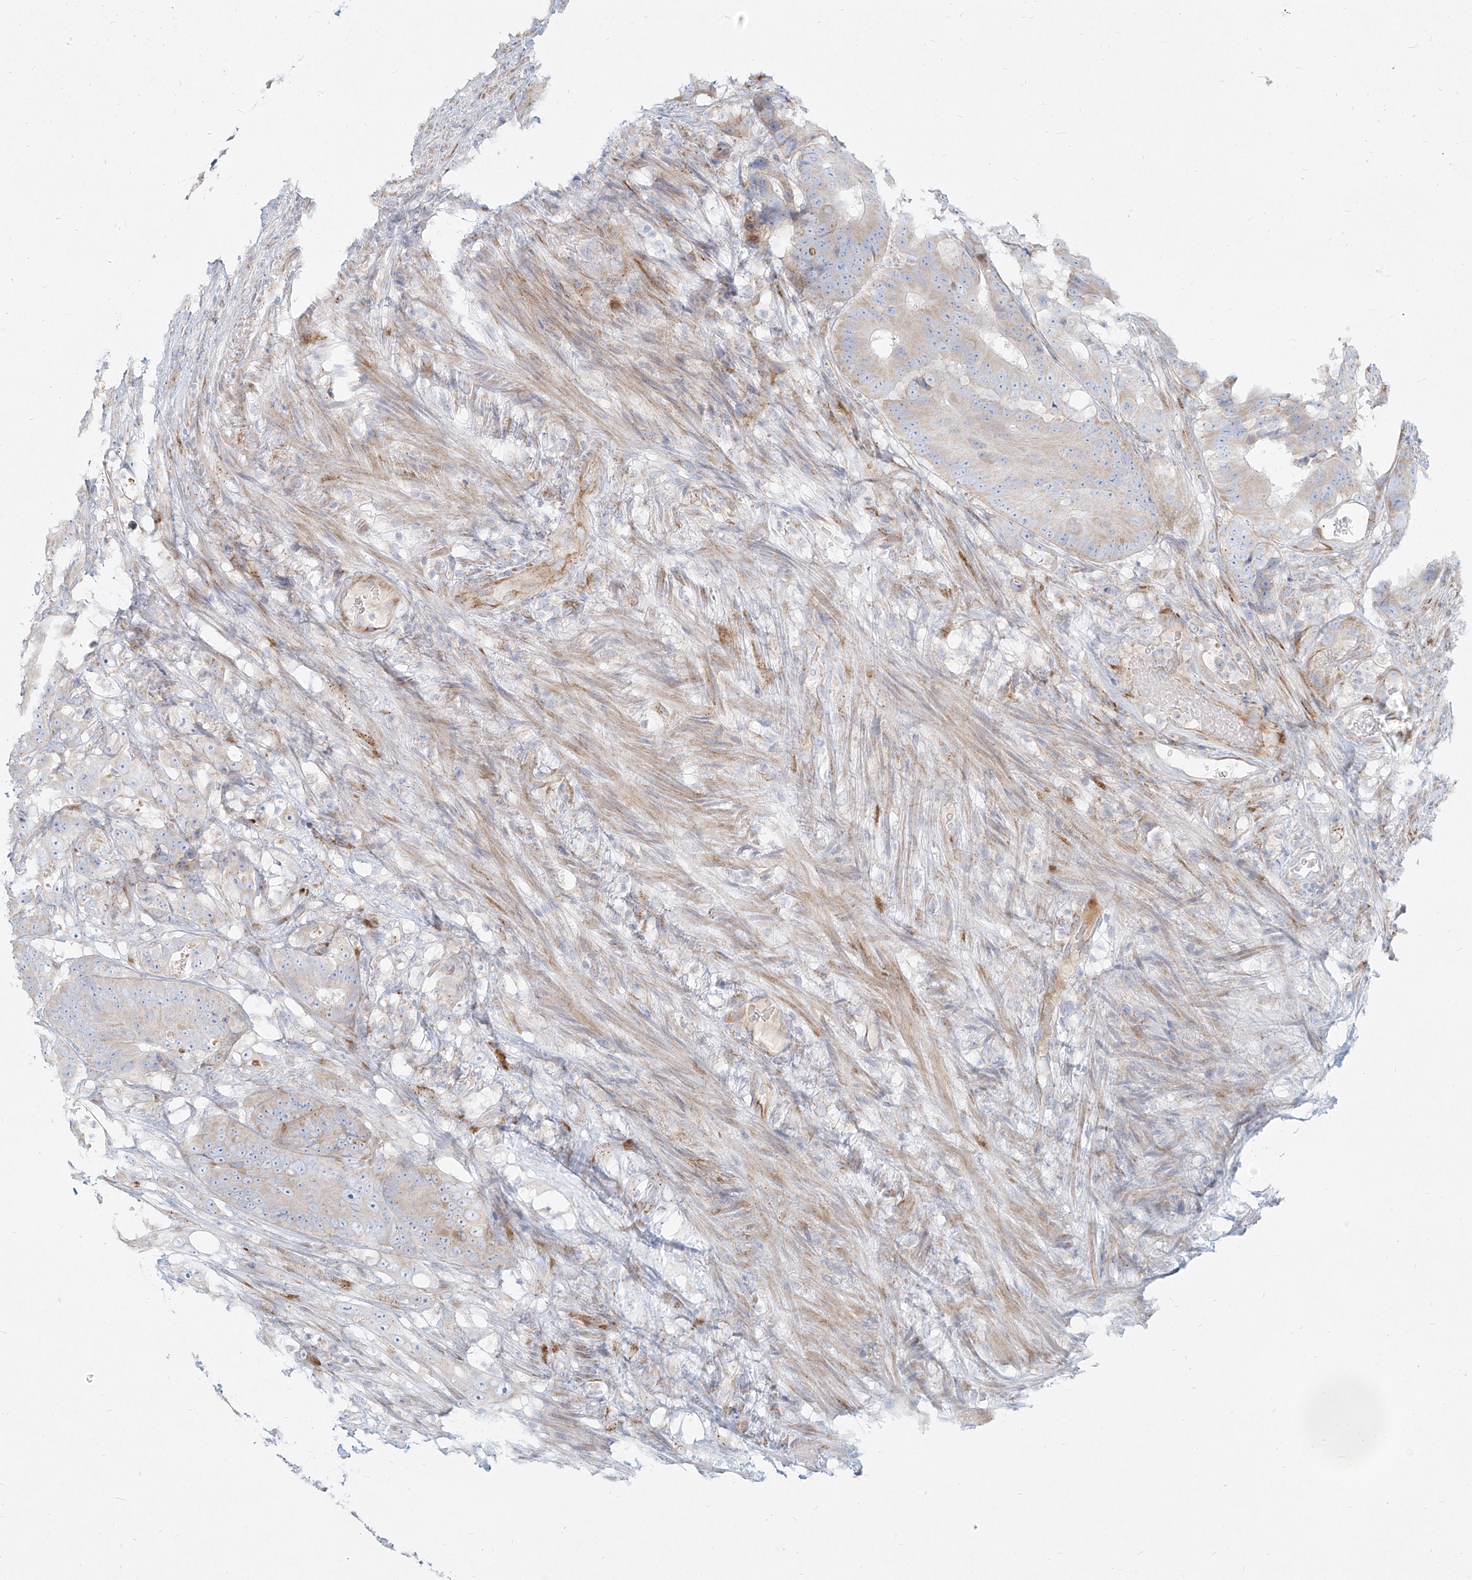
{"staining": {"intensity": "negative", "quantity": "none", "location": "none"}, "tissue": "colorectal cancer", "cell_type": "Tumor cells", "image_type": "cancer", "snomed": [{"axis": "morphology", "description": "Adenocarcinoma, NOS"}, {"axis": "topography", "description": "Colon"}], "caption": "A micrograph of human colorectal cancer (adenocarcinoma) is negative for staining in tumor cells.", "gene": "MTX2", "patient": {"sex": "male", "age": 83}}